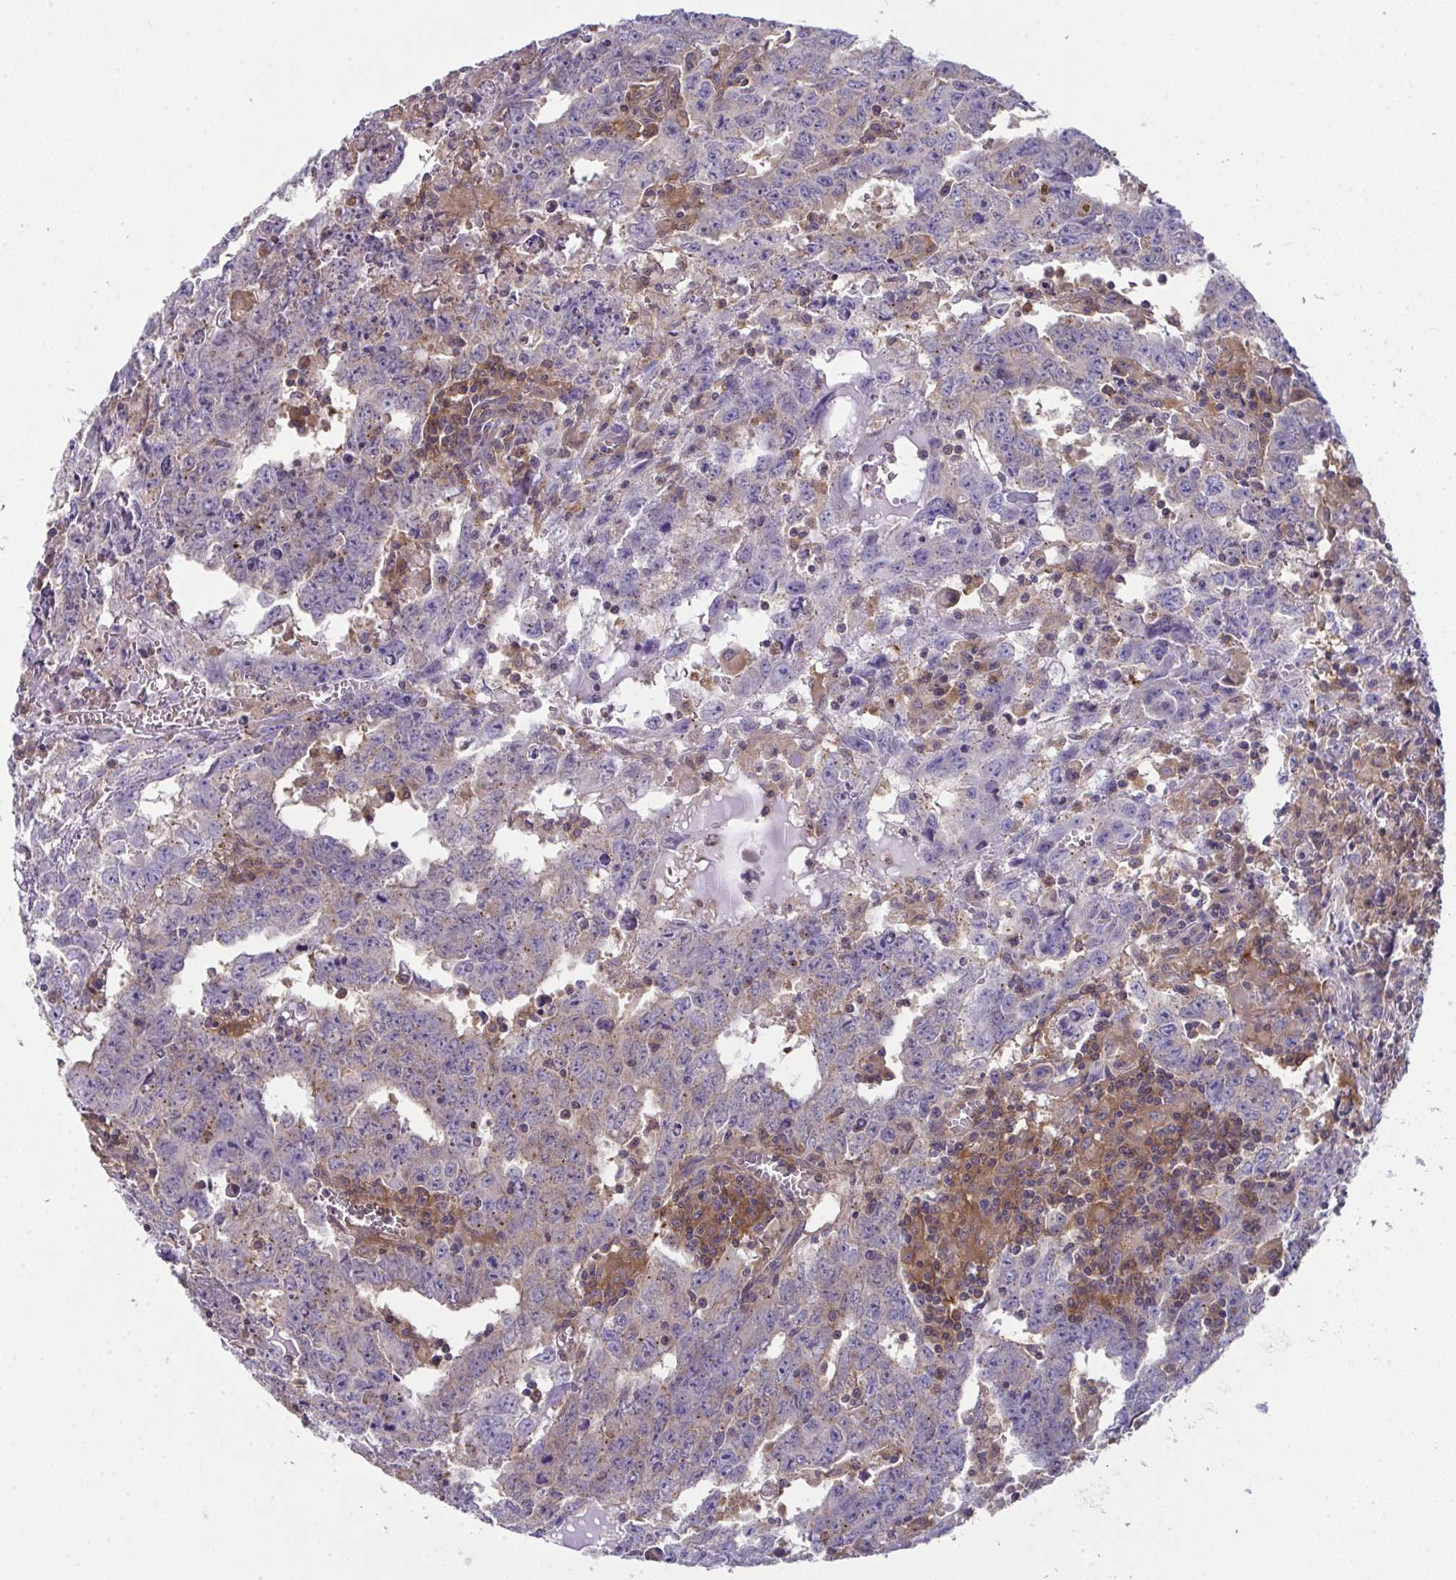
{"staining": {"intensity": "weak", "quantity": "<25%", "location": "cytoplasmic/membranous"}, "tissue": "testis cancer", "cell_type": "Tumor cells", "image_type": "cancer", "snomed": [{"axis": "morphology", "description": "Carcinoma, Embryonal, NOS"}, {"axis": "topography", "description": "Testis"}], "caption": "DAB (3,3'-diaminobenzidine) immunohistochemical staining of testis cancer displays no significant staining in tumor cells.", "gene": "ALDH16A1", "patient": {"sex": "male", "age": 22}}